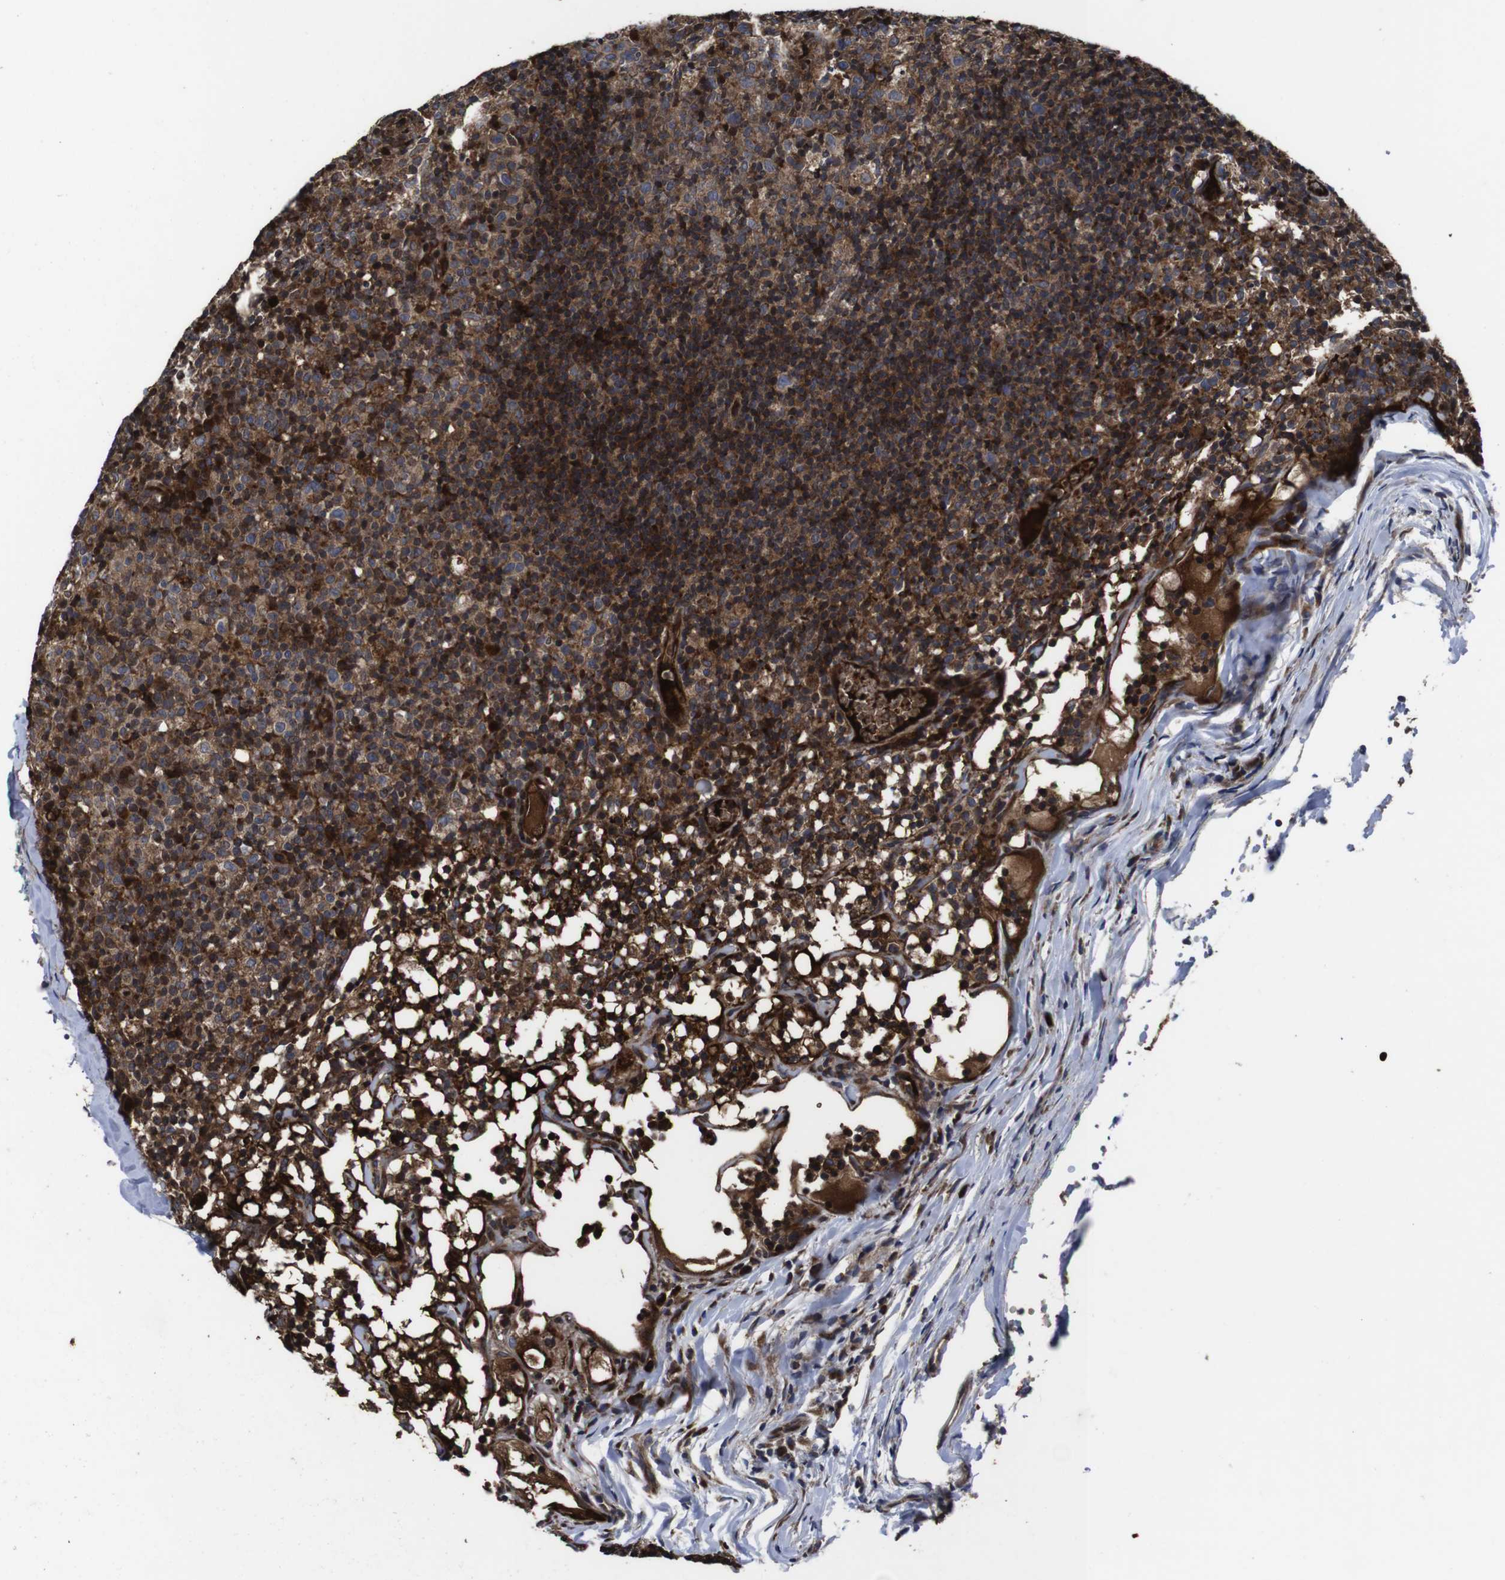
{"staining": {"intensity": "strong", "quantity": ">75%", "location": "cytoplasmic/membranous"}, "tissue": "lymph node", "cell_type": "Germinal center cells", "image_type": "normal", "snomed": [{"axis": "morphology", "description": "Normal tissue, NOS"}, {"axis": "morphology", "description": "Inflammation, NOS"}, {"axis": "topography", "description": "Lymph node"}], "caption": "Approximately >75% of germinal center cells in unremarkable human lymph node show strong cytoplasmic/membranous protein expression as visualized by brown immunohistochemical staining.", "gene": "SMYD3", "patient": {"sex": "male", "age": 55}}